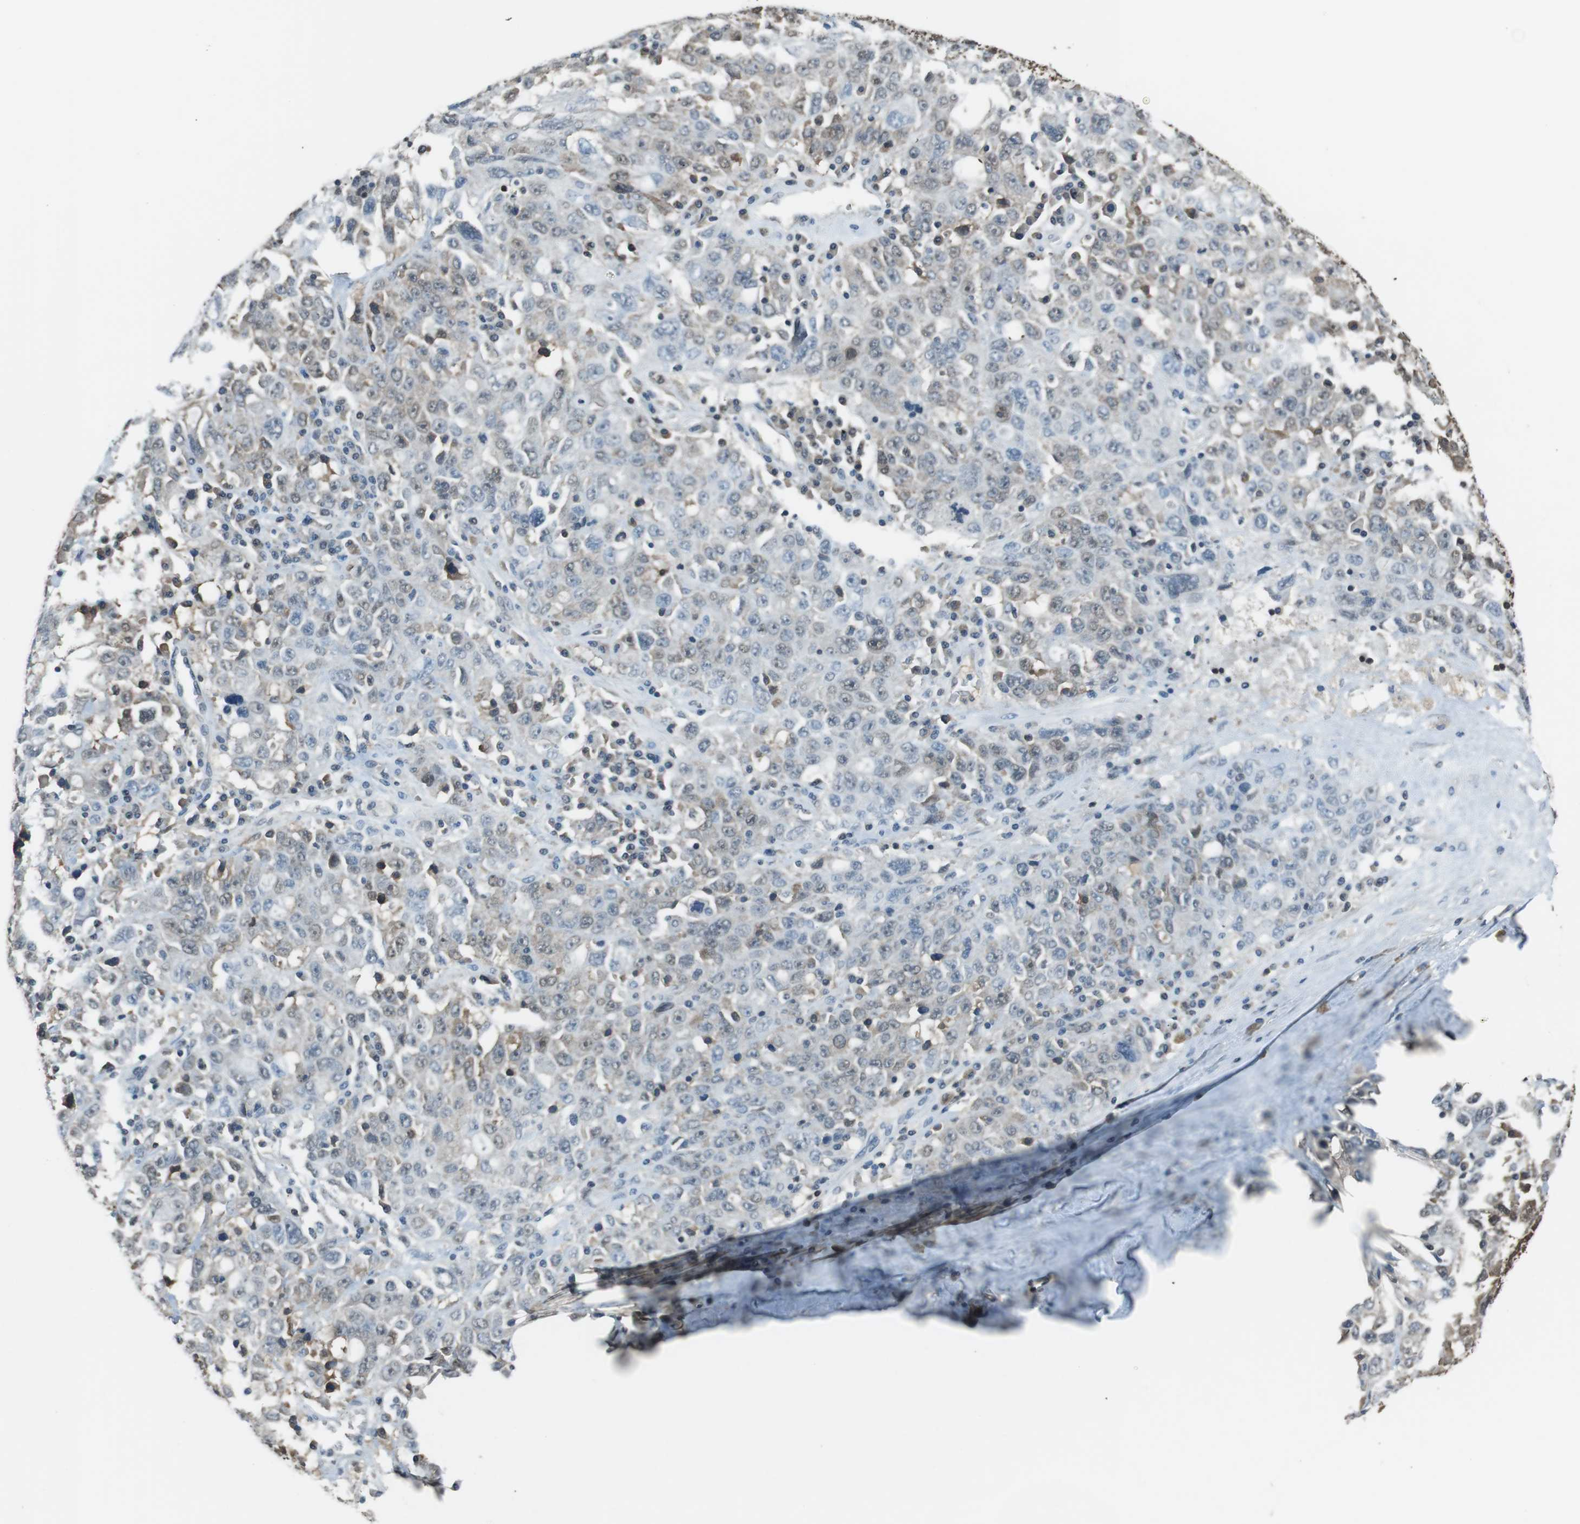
{"staining": {"intensity": "weak", "quantity": "<25%", "location": "cytoplasmic/membranous,nuclear"}, "tissue": "ovarian cancer", "cell_type": "Tumor cells", "image_type": "cancer", "snomed": [{"axis": "morphology", "description": "Carcinoma, endometroid"}, {"axis": "topography", "description": "Ovary"}], "caption": "Tumor cells show no significant expression in endometroid carcinoma (ovarian).", "gene": "TWSG1", "patient": {"sex": "female", "age": 62}}